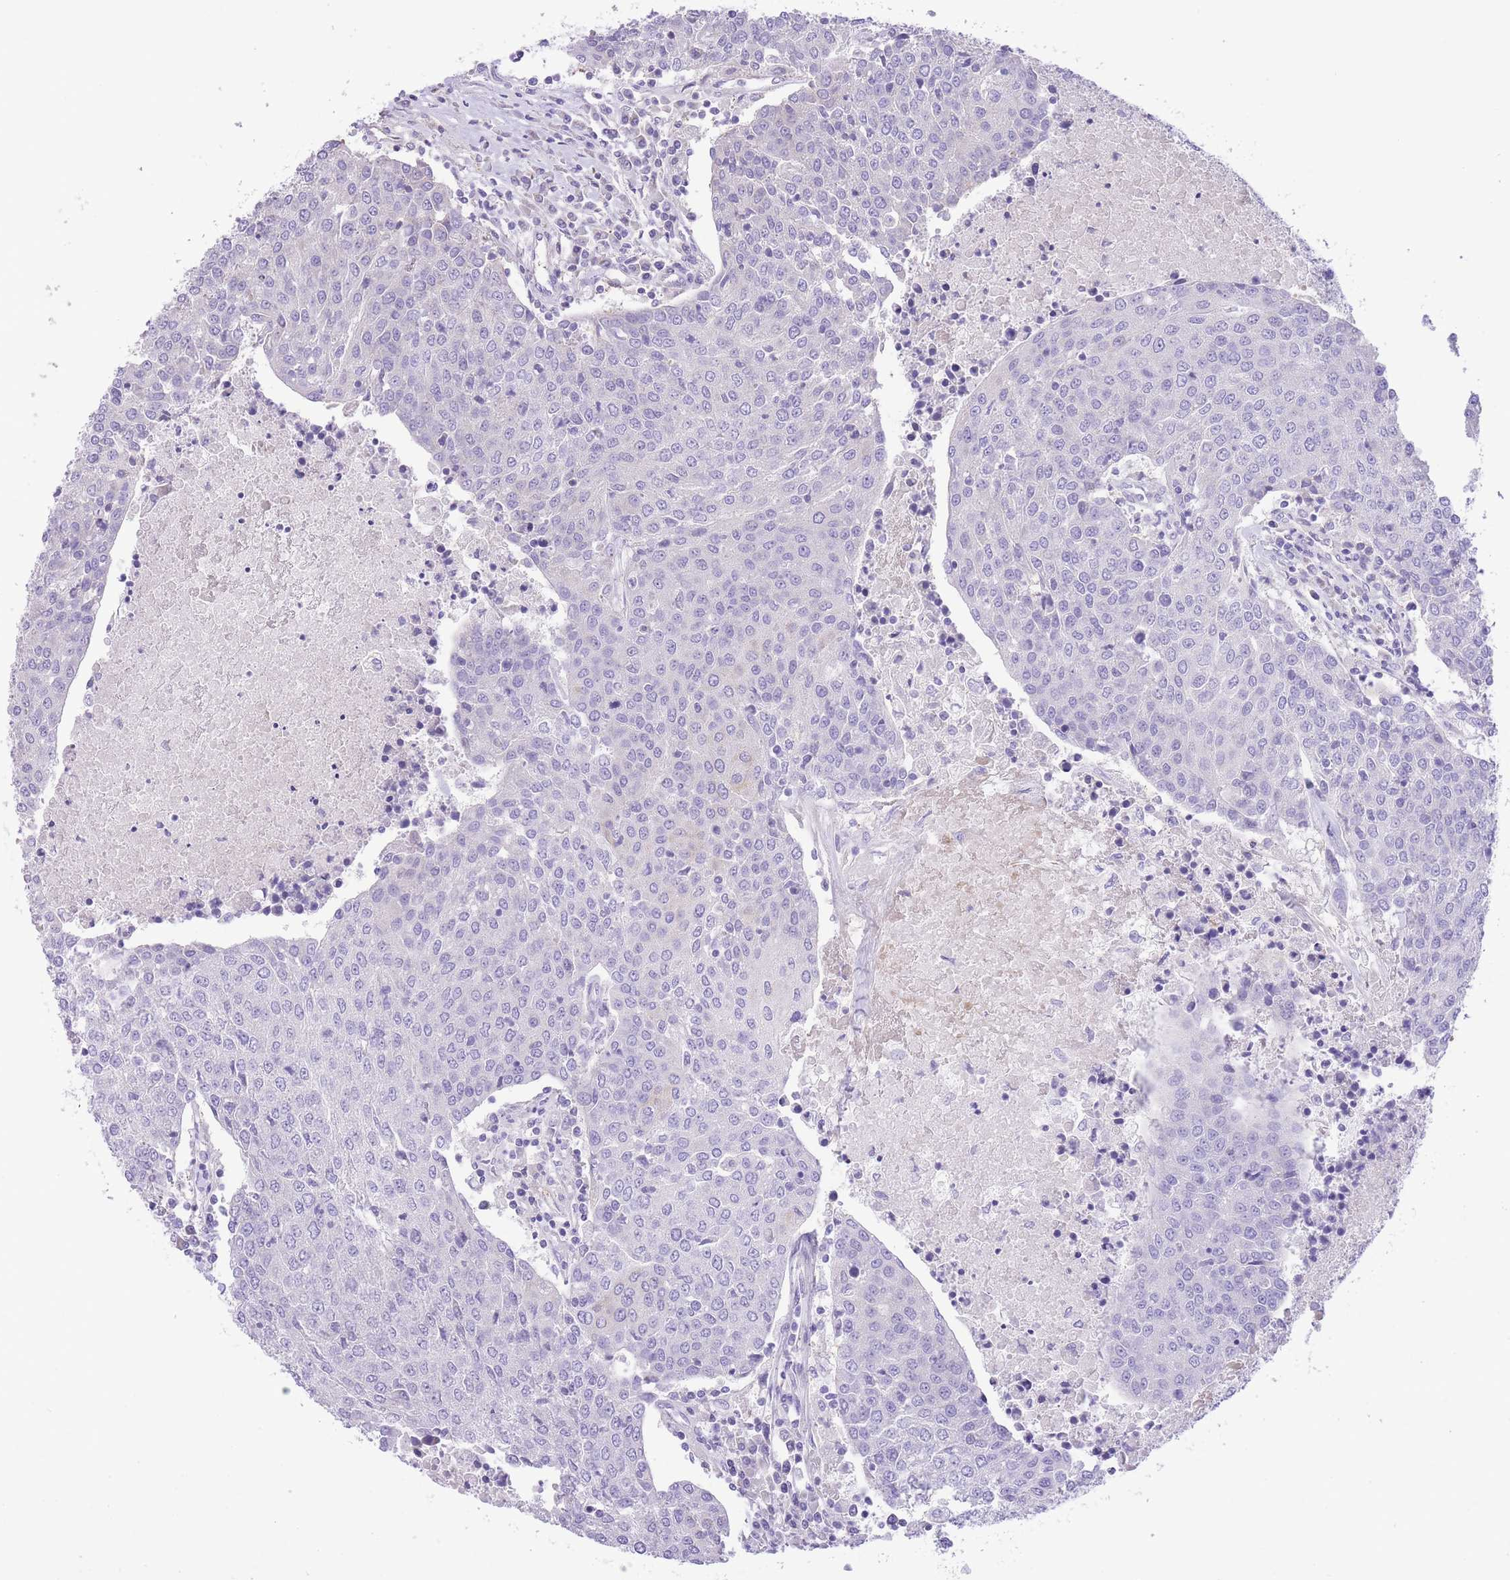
{"staining": {"intensity": "negative", "quantity": "none", "location": "none"}, "tissue": "urothelial cancer", "cell_type": "Tumor cells", "image_type": "cancer", "snomed": [{"axis": "morphology", "description": "Urothelial carcinoma, High grade"}, {"axis": "topography", "description": "Urinary bladder"}], "caption": "Immunohistochemical staining of urothelial cancer displays no significant staining in tumor cells.", "gene": "RHOU", "patient": {"sex": "female", "age": 85}}